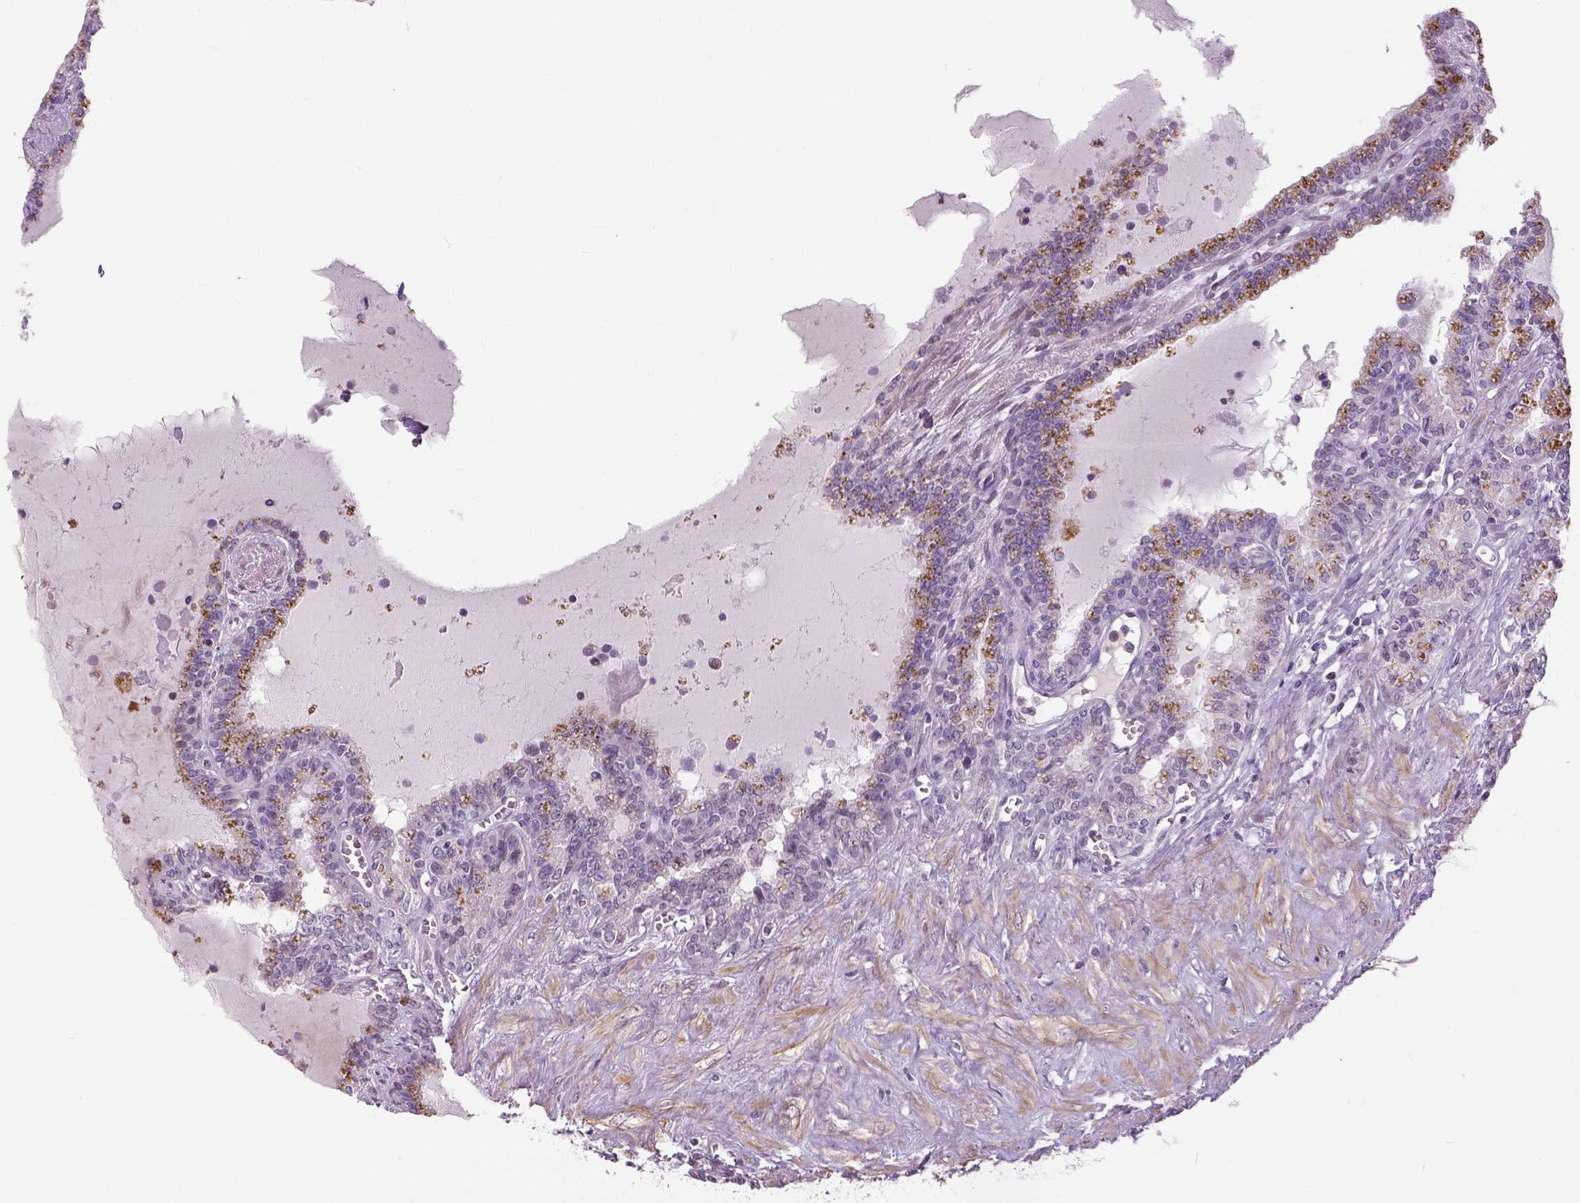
{"staining": {"intensity": "negative", "quantity": "none", "location": "none"}, "tissue": "seminal vesicle", "cell_type": "Glandular cells", "image_type": "normal", "snomed": [{"axis": "morphology", "description": "Normal tissue, NOS"}, {"axis": "morphology", "description": "Urothelial carcinoma, NOS"}, {"axis": "topography", "description": "Urinary bladder"}, {"axis": "topography", "description": "Seminal veicle"}], "caption": "Human seminal vesicle stained for a protein using IHC exhibits no positivity in glandular cells.", "gene": "NECAB1", "patient": {"sex": "male", "age": 76}}